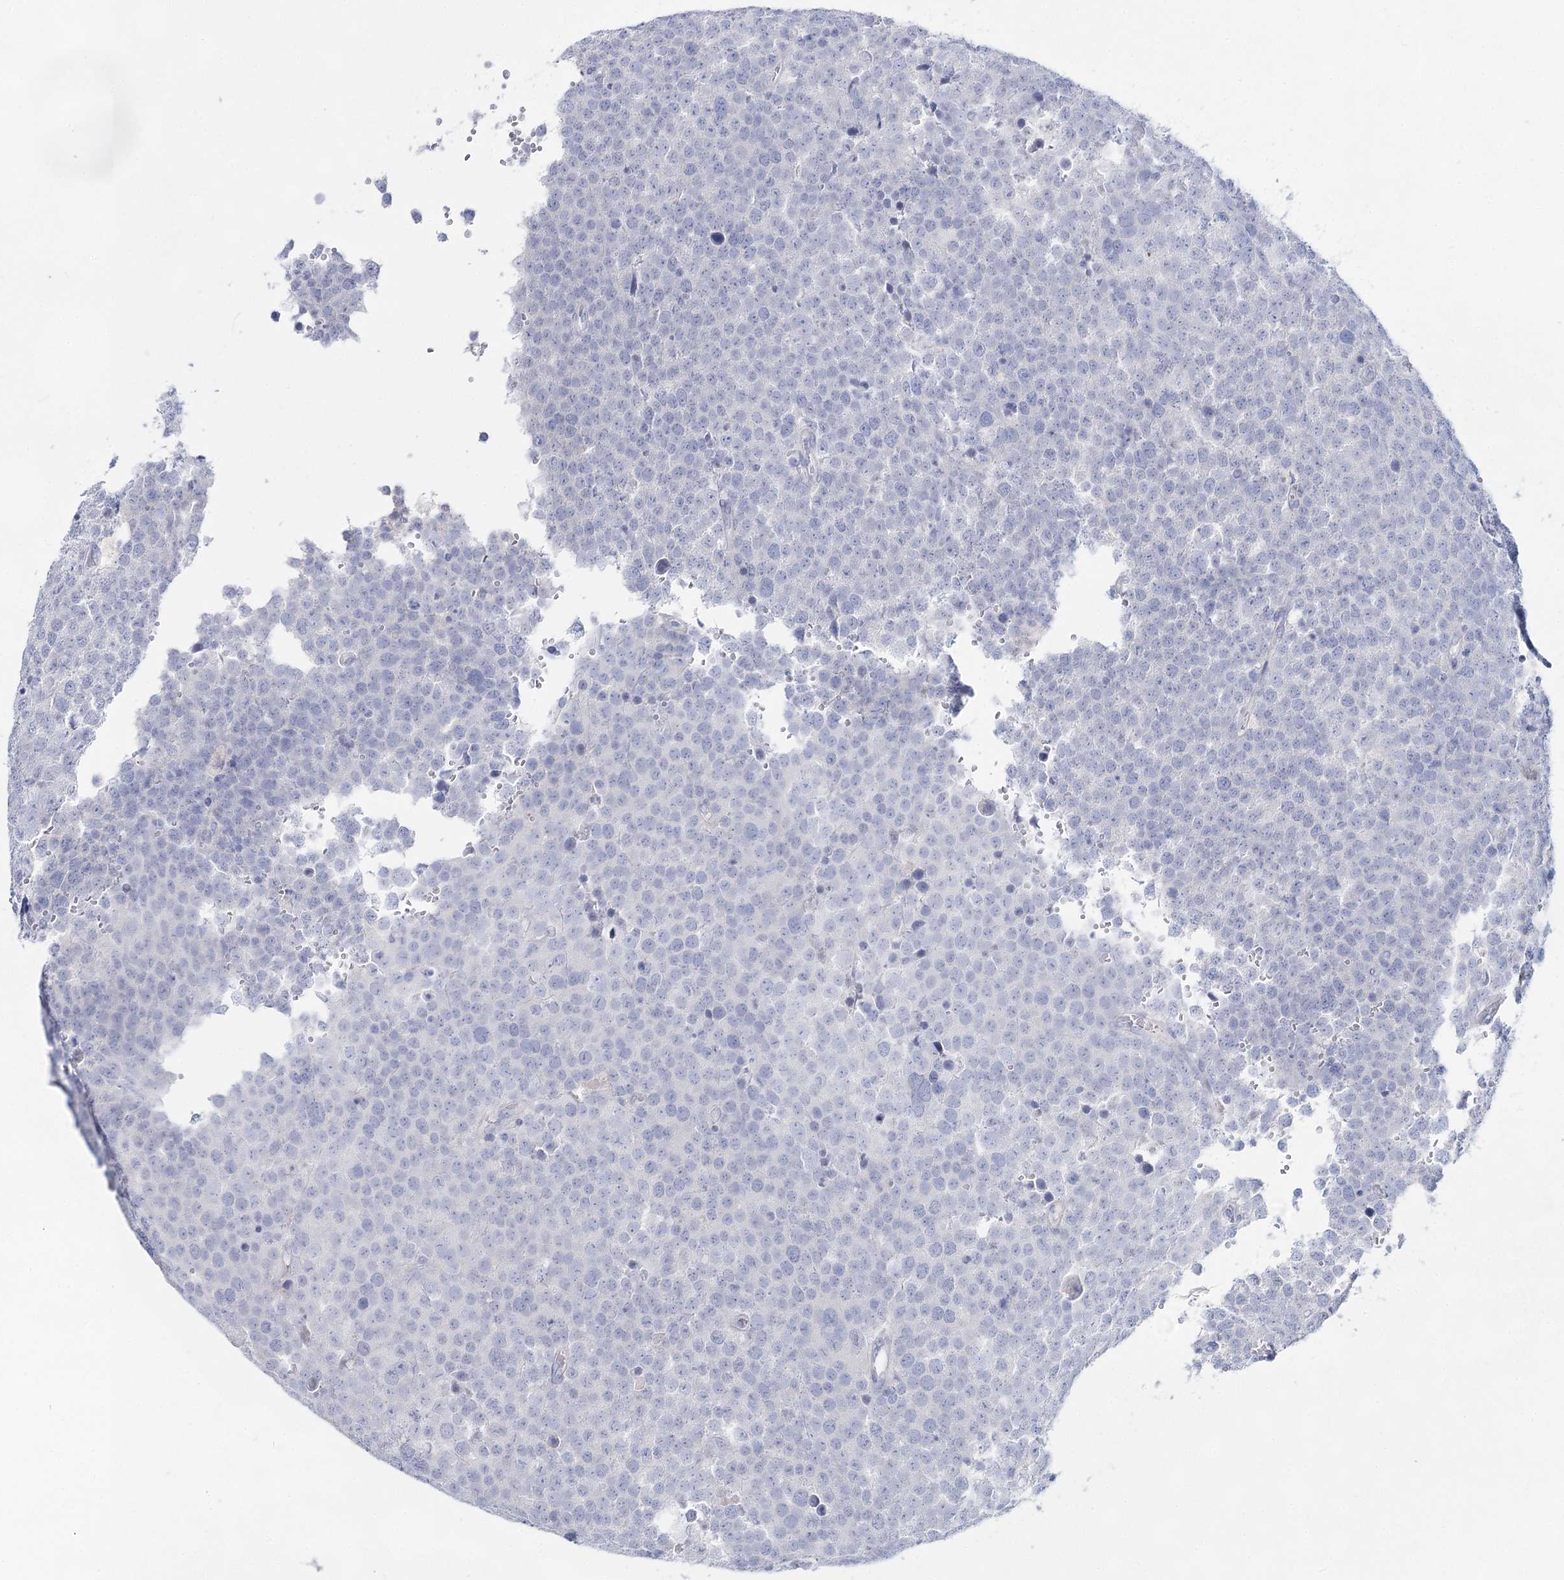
{"staining": {"intensity": "negative", "quantity": "none", "location": "none"}, "tissue": "testis cancer", "cell_type": "Tumor cells", "image_type": "cancer", "snomed": [{"axis": "morphology", "description": "Seminoma, NOS"}, {"axis": "topography", "description": "Testis"}], "caption": "Histopathology image shows no significant protein staining in tumor cells of testis cancer. (DAB immunohistochemistry, high magnification).", "gene": "SLC17A2", "patient": {"sex": "male", "age": 71}}